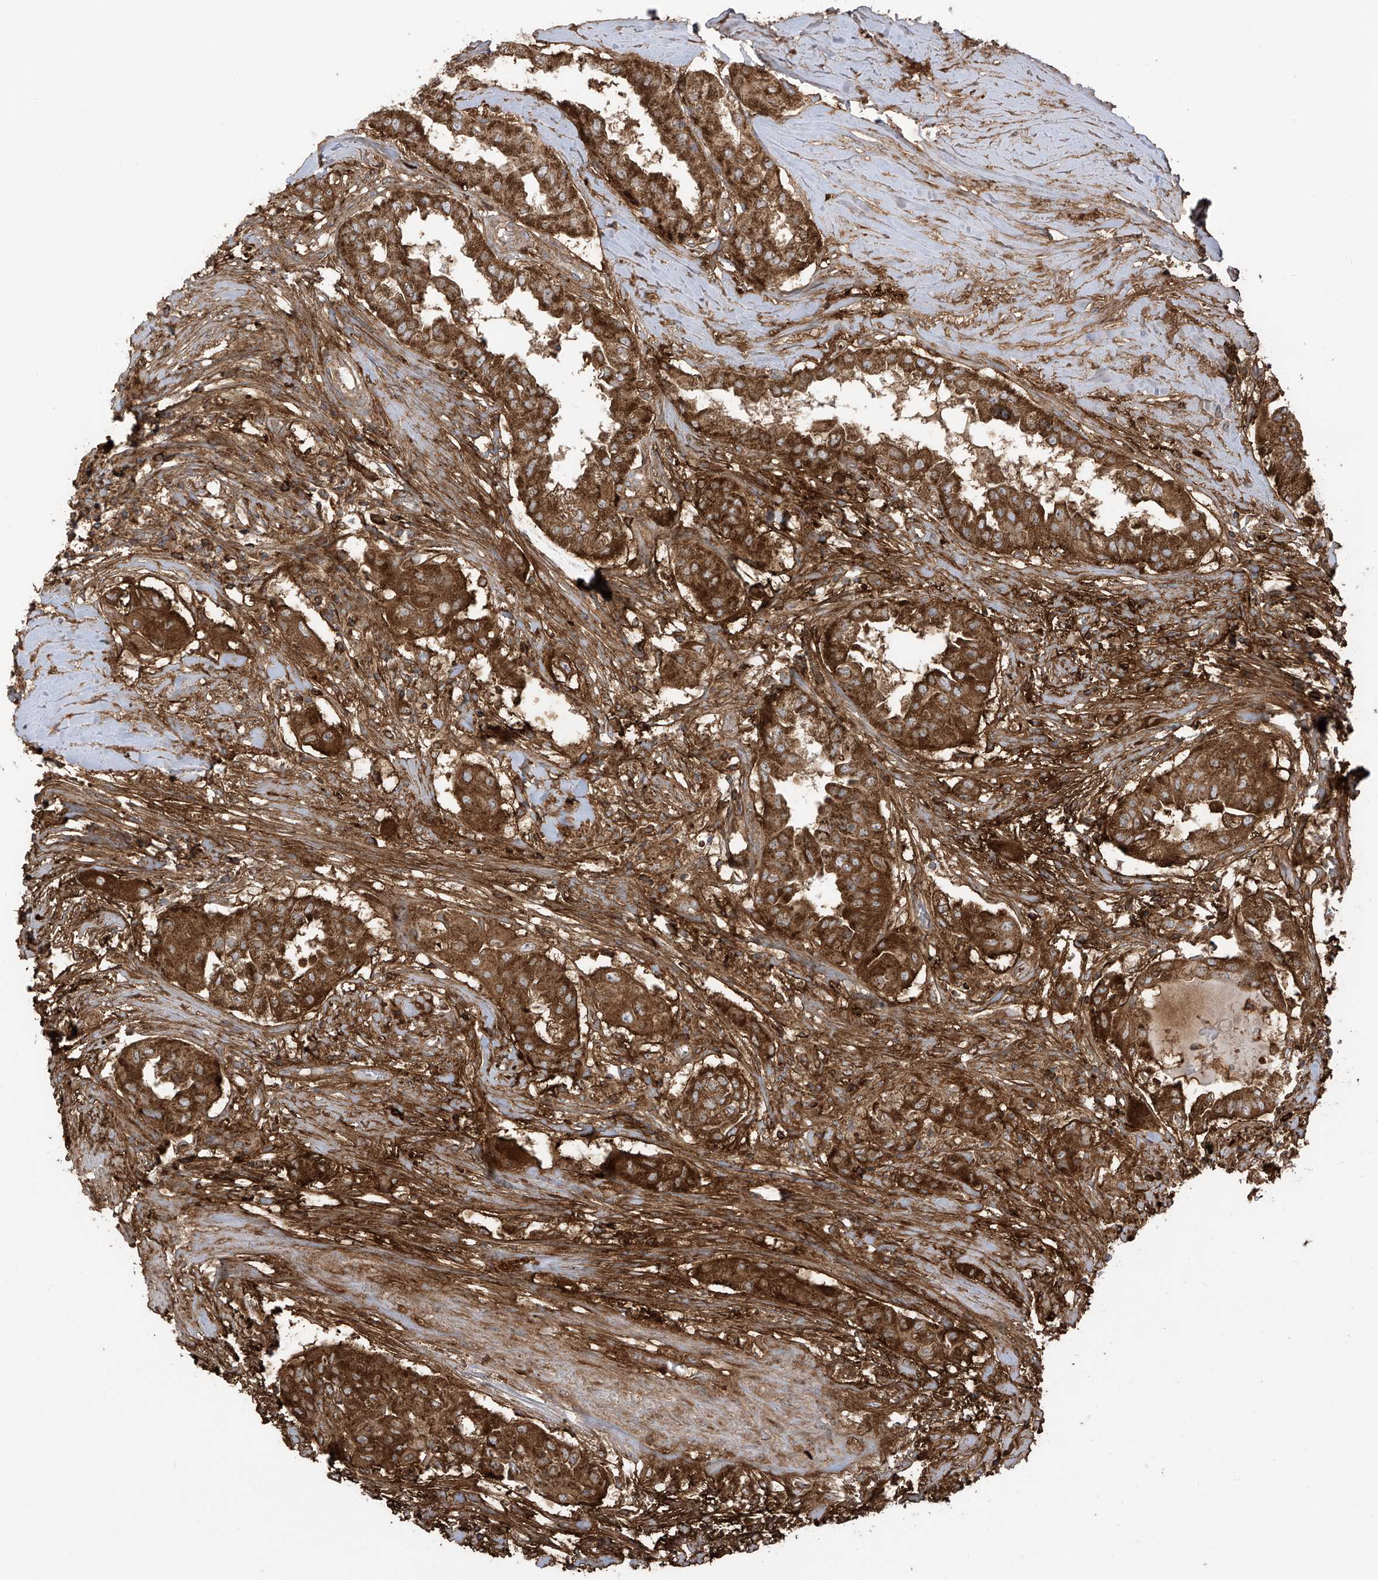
{"staining": {"intensity": "strong", "quantity": ">75%", "location": "cytoplasmic/membranous"}, "tissue": "thyroid cancer", "cell_type": "Tumor cells", "image_type": "cancer", "snomed": [{"axis": "morphology", "description": "Papillary adenocarcinoma, NOS"}, {"axis": "topography", "description": "Thyroid gland"}], "caption": "Papillary adenocarcinoma (thyroid) stained for a protein (brown) displays strong cytoplasmic/membranous positive positivity in approximately >75% of tumor cells.", "gene": "REPS1", "patient": {"sex": "female", "age": 59}}